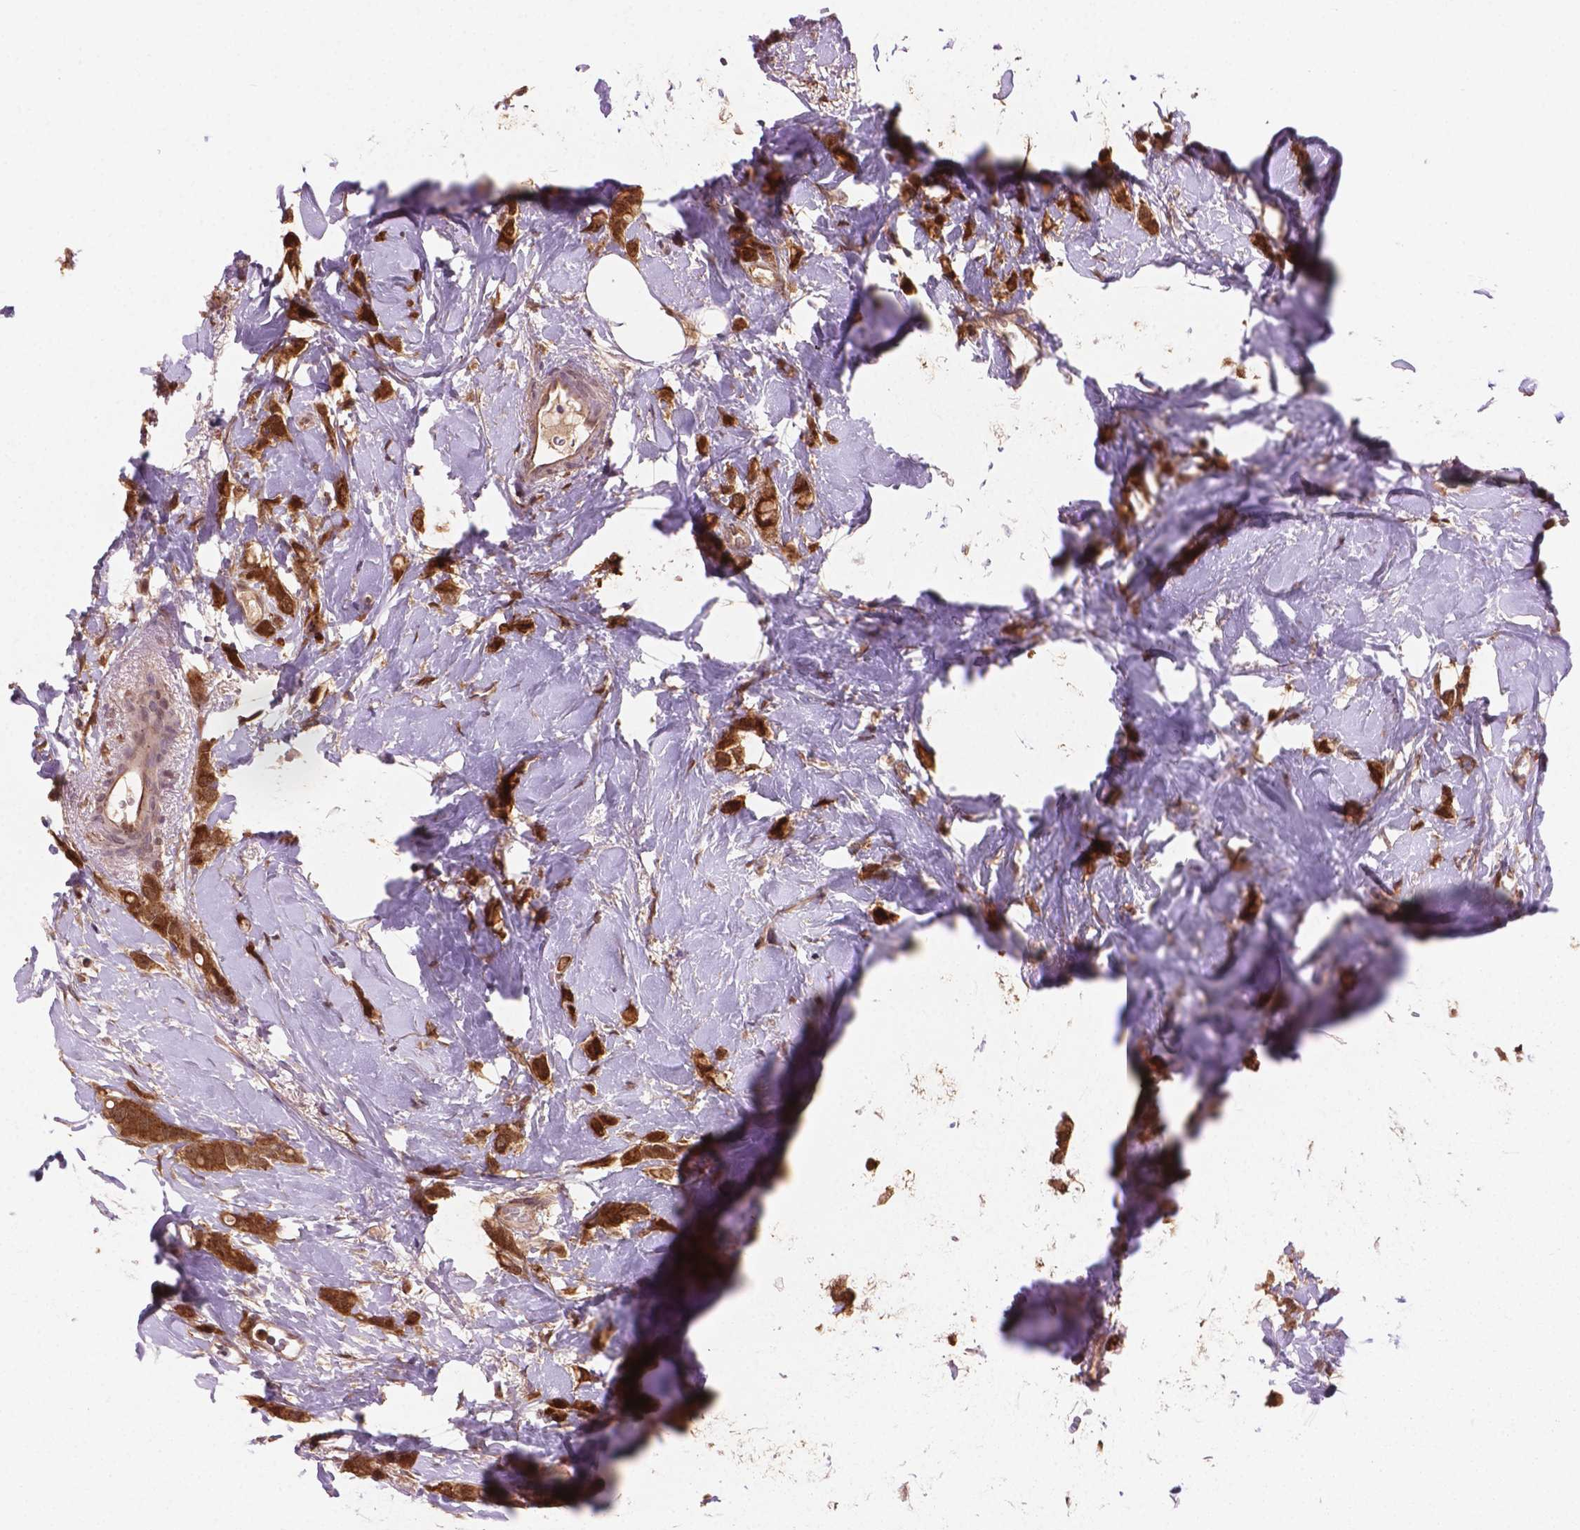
{"staining": {"intensity": "moderate", "quantity": ">75%", "location": "cytoplasmic/membranous,nuclear"}, "tissue": "breast cancer", "cell_type": "Tumor cells", "image_type": "cancer", "snomed": [{"axis": "morphology", "description": "Lobular carcinoma"}, {"axis": "topography", "description": "Breast"}], "caption": "Protein expression analysis of human lobular carcinoma (breast) reveals moderate cytoplasmic/membranous and nuclear positivity in approximately >75% of tumor cells.", "gene": "PLIN3", "patient": {"sex": "female", "age": 66}}